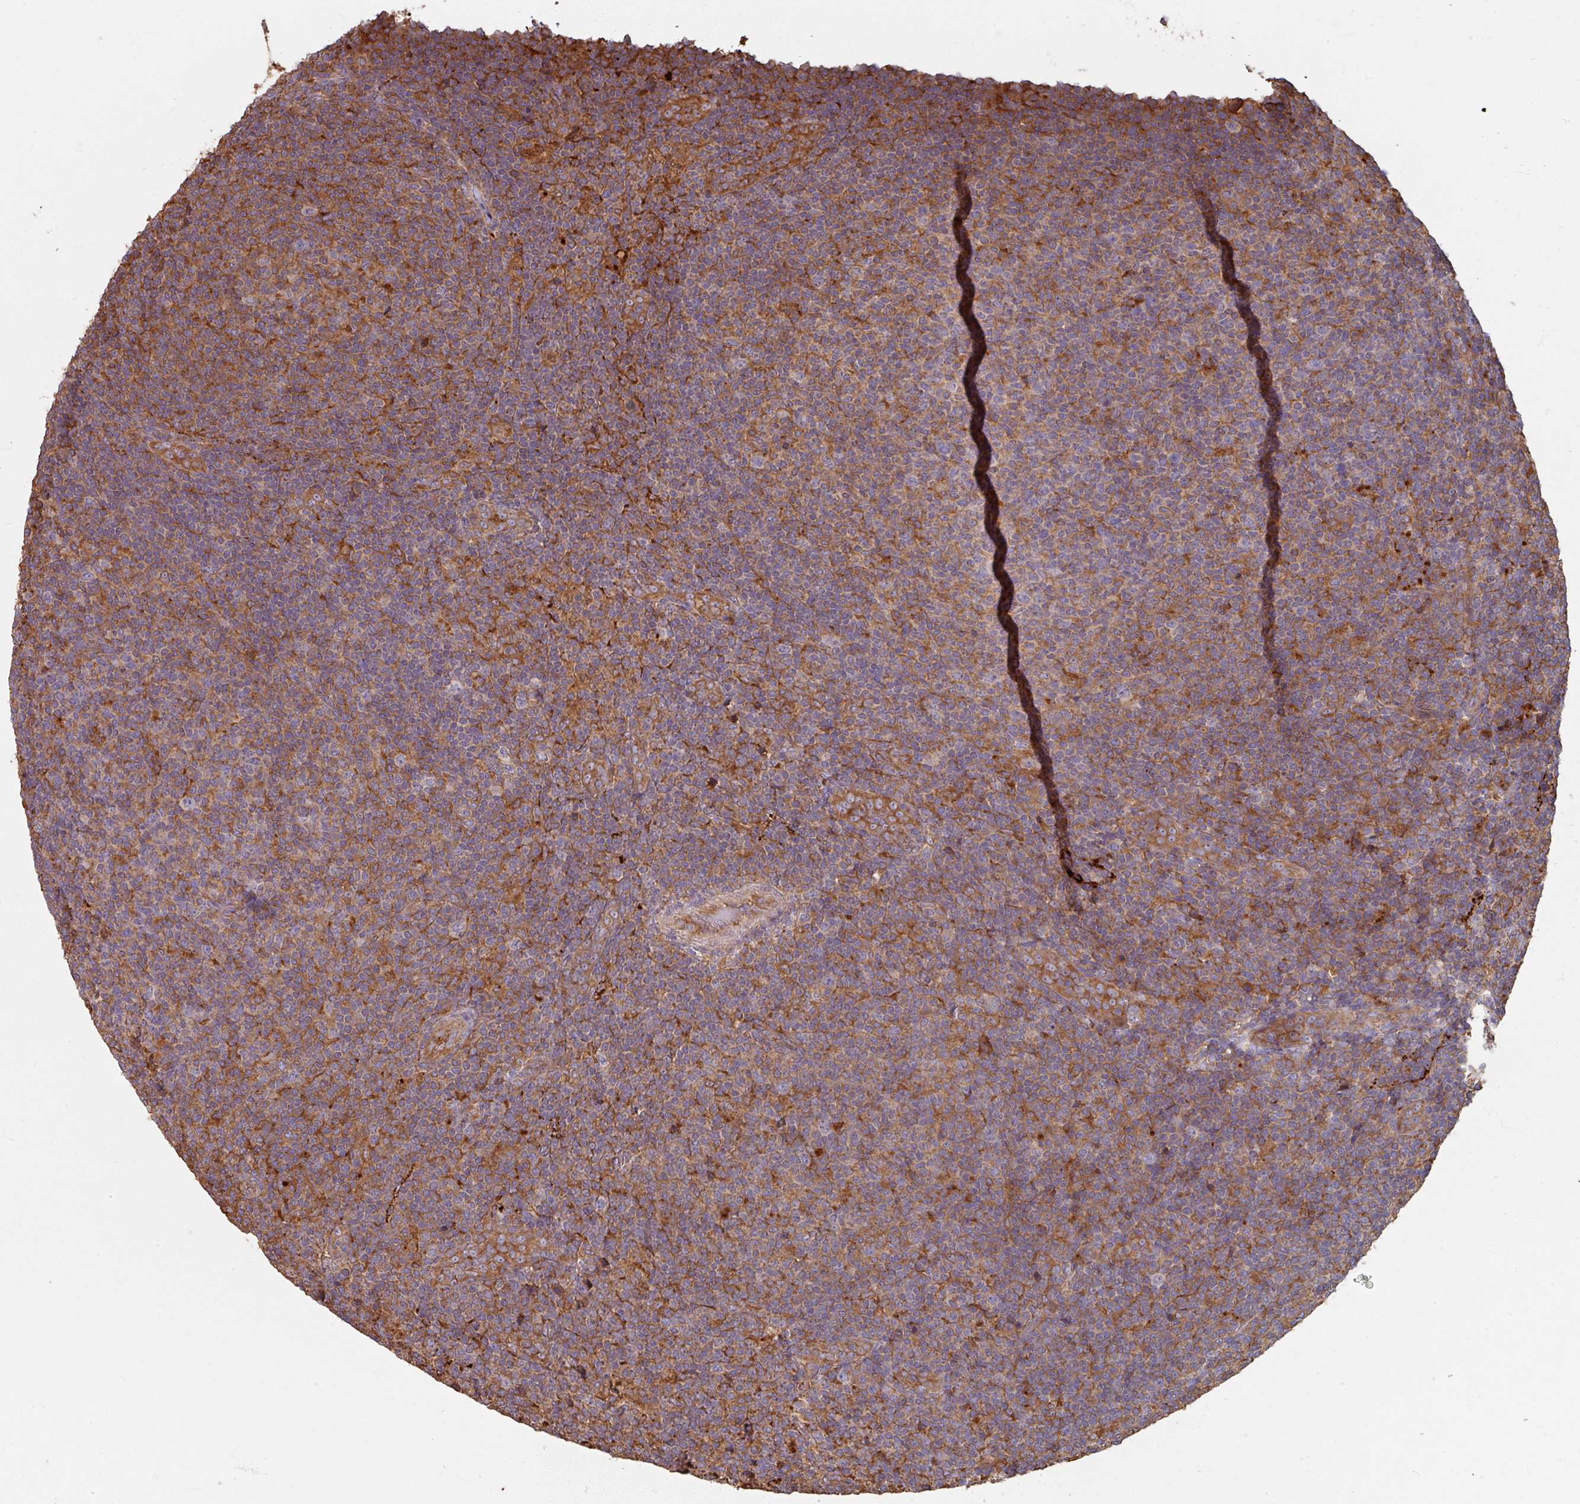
{"staining": {"intensity": "moderate", "quantity": "25%-75%", "location": "cytoplasmic/membranous"}, "tissue": "lymphoma", "cell_type": "Tumor cells", "image_type": "cancer", "snomed": [{"axis": "morphology", "description": "Malignant lymphoma, non-Hodgkin's type, Low grade"}, {"axis": "topography", "description": "Lymph node"}], "caption": "Immunohistochemical staining of human lymphoma exhibits medium levels of moderate cytoplasmic/membranous positivity in about 25%-75% of tumor cells.", "gene": "CCDC68", "patient": {"sex": "male", "age": 66}}